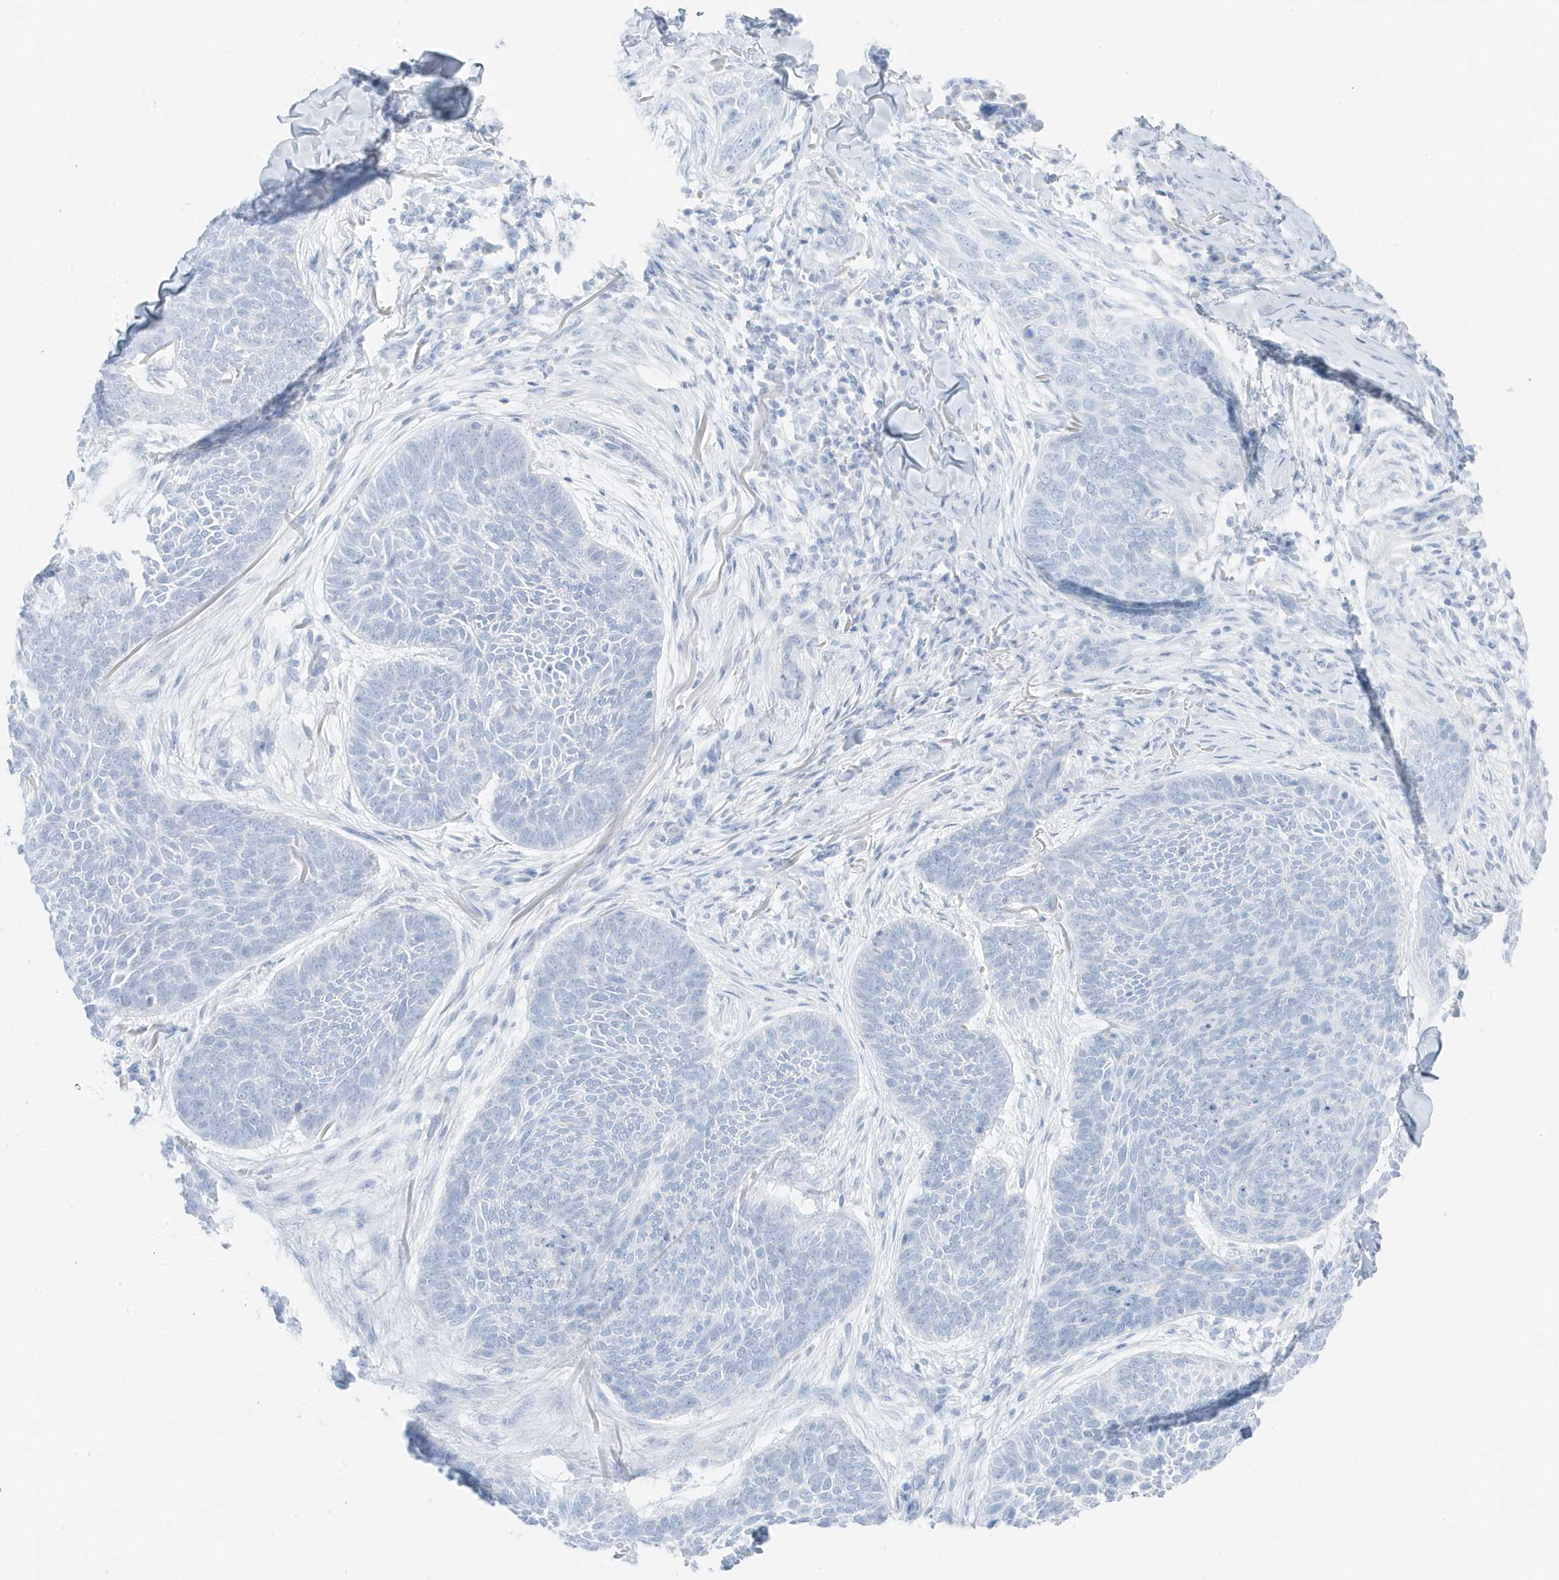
{"staining": {"intensity": "negative", "quantity": "none", "location": "none"}, "tissue": "skin cancer", "cell_type": "Tumor cells", "image_type": "cancer", "snomed": [{"axis": "morphology", "description": "Basal cell carcinoma"}, {"axis": "topography", "description": "Skin"}], "caption": "A micrograph of skin cancer stained for a protein shows no brown staining in tumor cells.", "gene": "SLC22A13", "patient": {"sex": "male", "age": 85}}